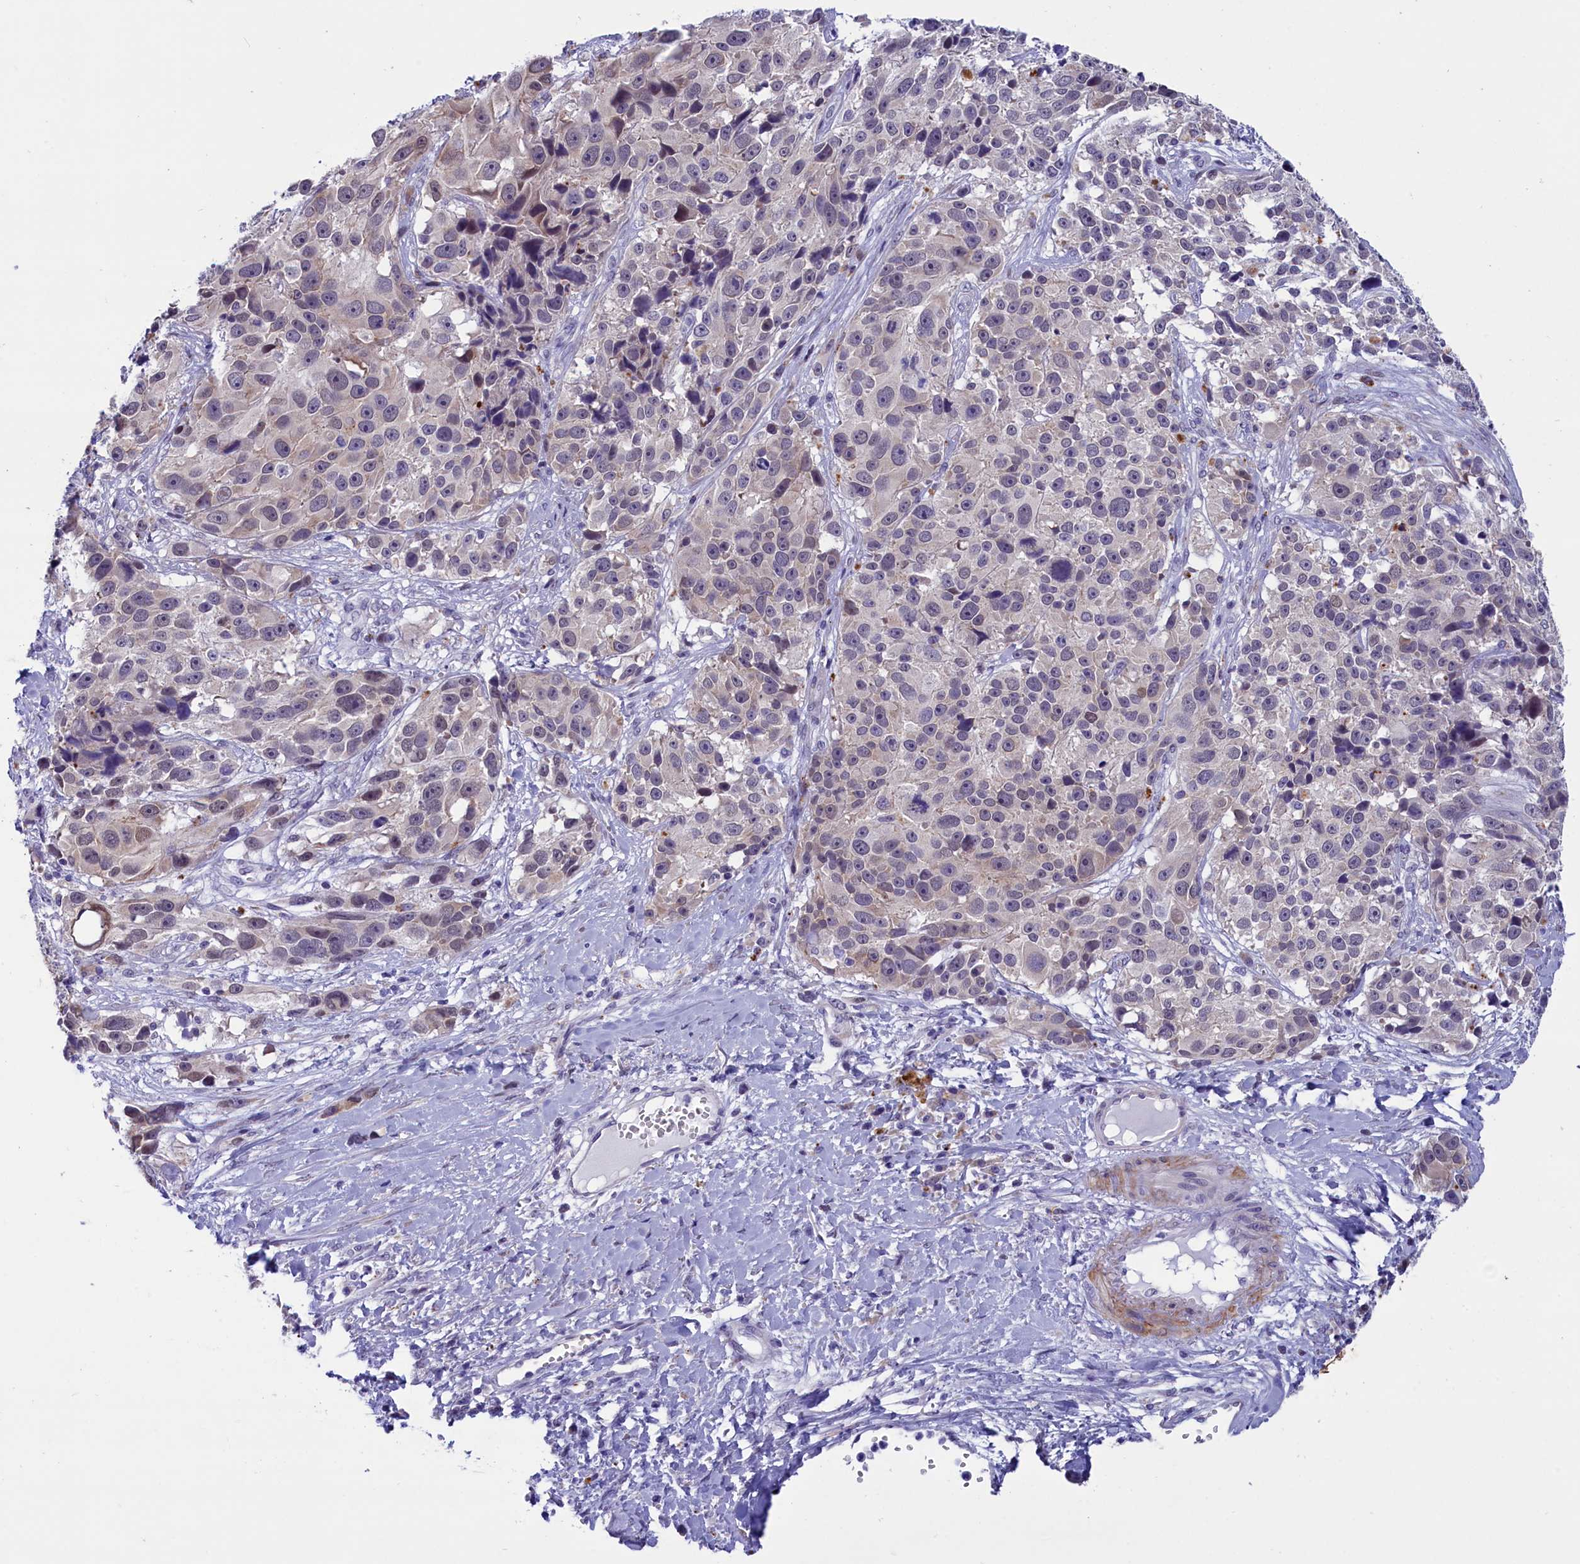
{"staining": {"intensity": "weak", "quantity": "25%-75%", "location": "cytoplasmic/membranous"}, "tissue": "melanoma", "cell_type": "Tumor cells", "image_type": "cancer", "snomed": [{"axis": "morphology", "description": "Malignant melanoma, NOS"}, {"axis": "topography", "description": "Skin"}], "caption": "Weak cytoplasmic/membranous staining is present in about 25%-75% of tumor cells in melanoma. The protein is shown in brown color, while the nuclei are stained blue.", "gene": "SCD5", "patient": {"sex": "male", "age": 84}}